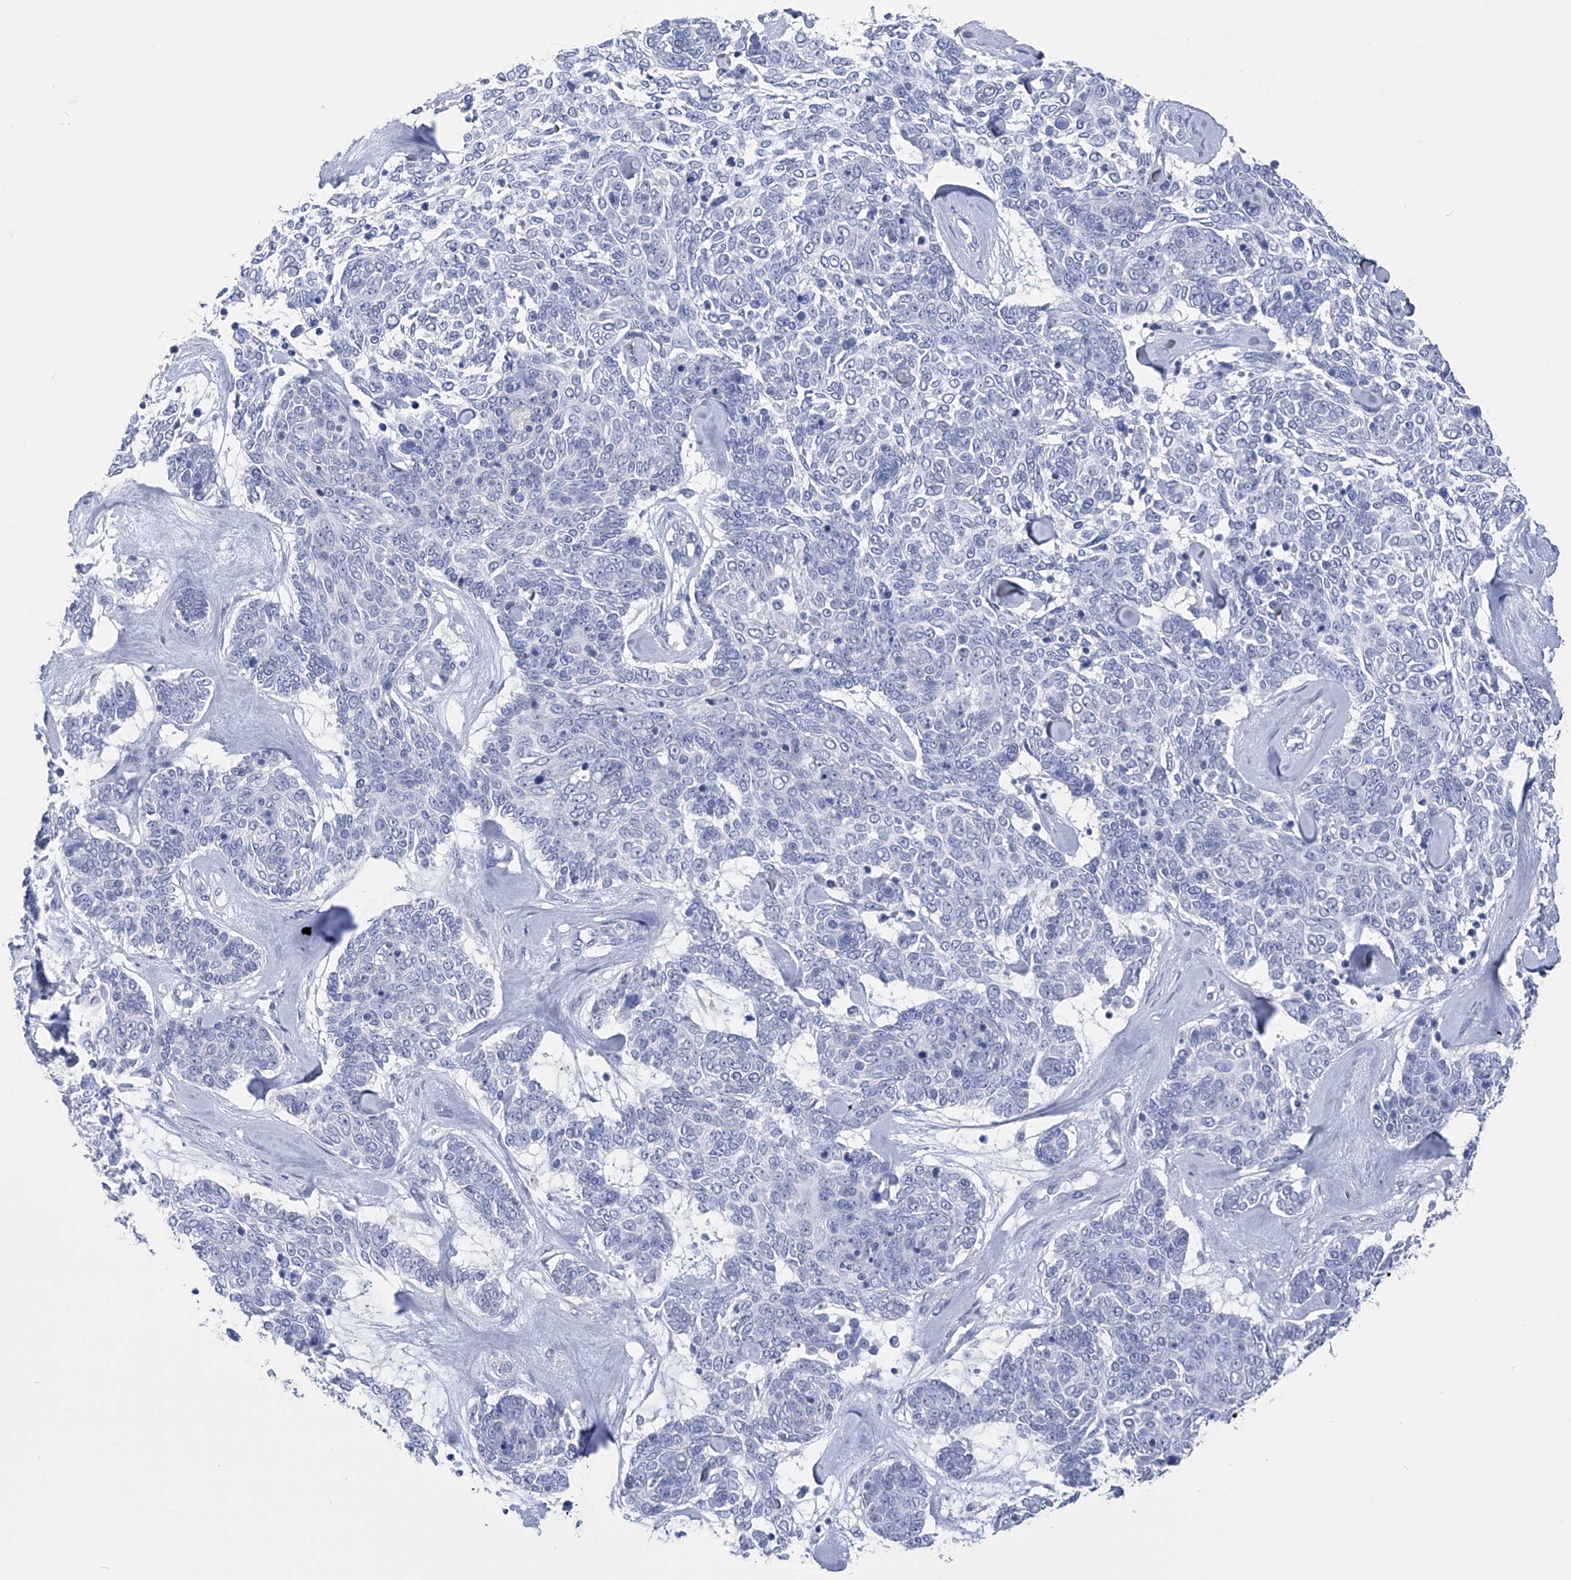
{"staining": {"intensity": "negative", "quantity": "none", "location": "none"}, "tissue": "skin cancer", "cell_type": "Tumor cells", "image_type": "cancer", "snomed": [{"axis": "morphology", "description": "Basal cell carcinoma"}, {"axis": "topography", "description": "Skin"}], "caption": "This image is of basal cell carcinoma (skin) stained with immunohistochemistry (IHC) to label a protein in brown with the nuclei are counter-stained blue. There is no expression in tumor cells. (DAB (3,3'-diaminobenzidine) immunohistochemistry visualized using brightfield microscopy, high magnification).", "gene": "ADRA1A", "patient": {"sex": "female", "age": 81}}